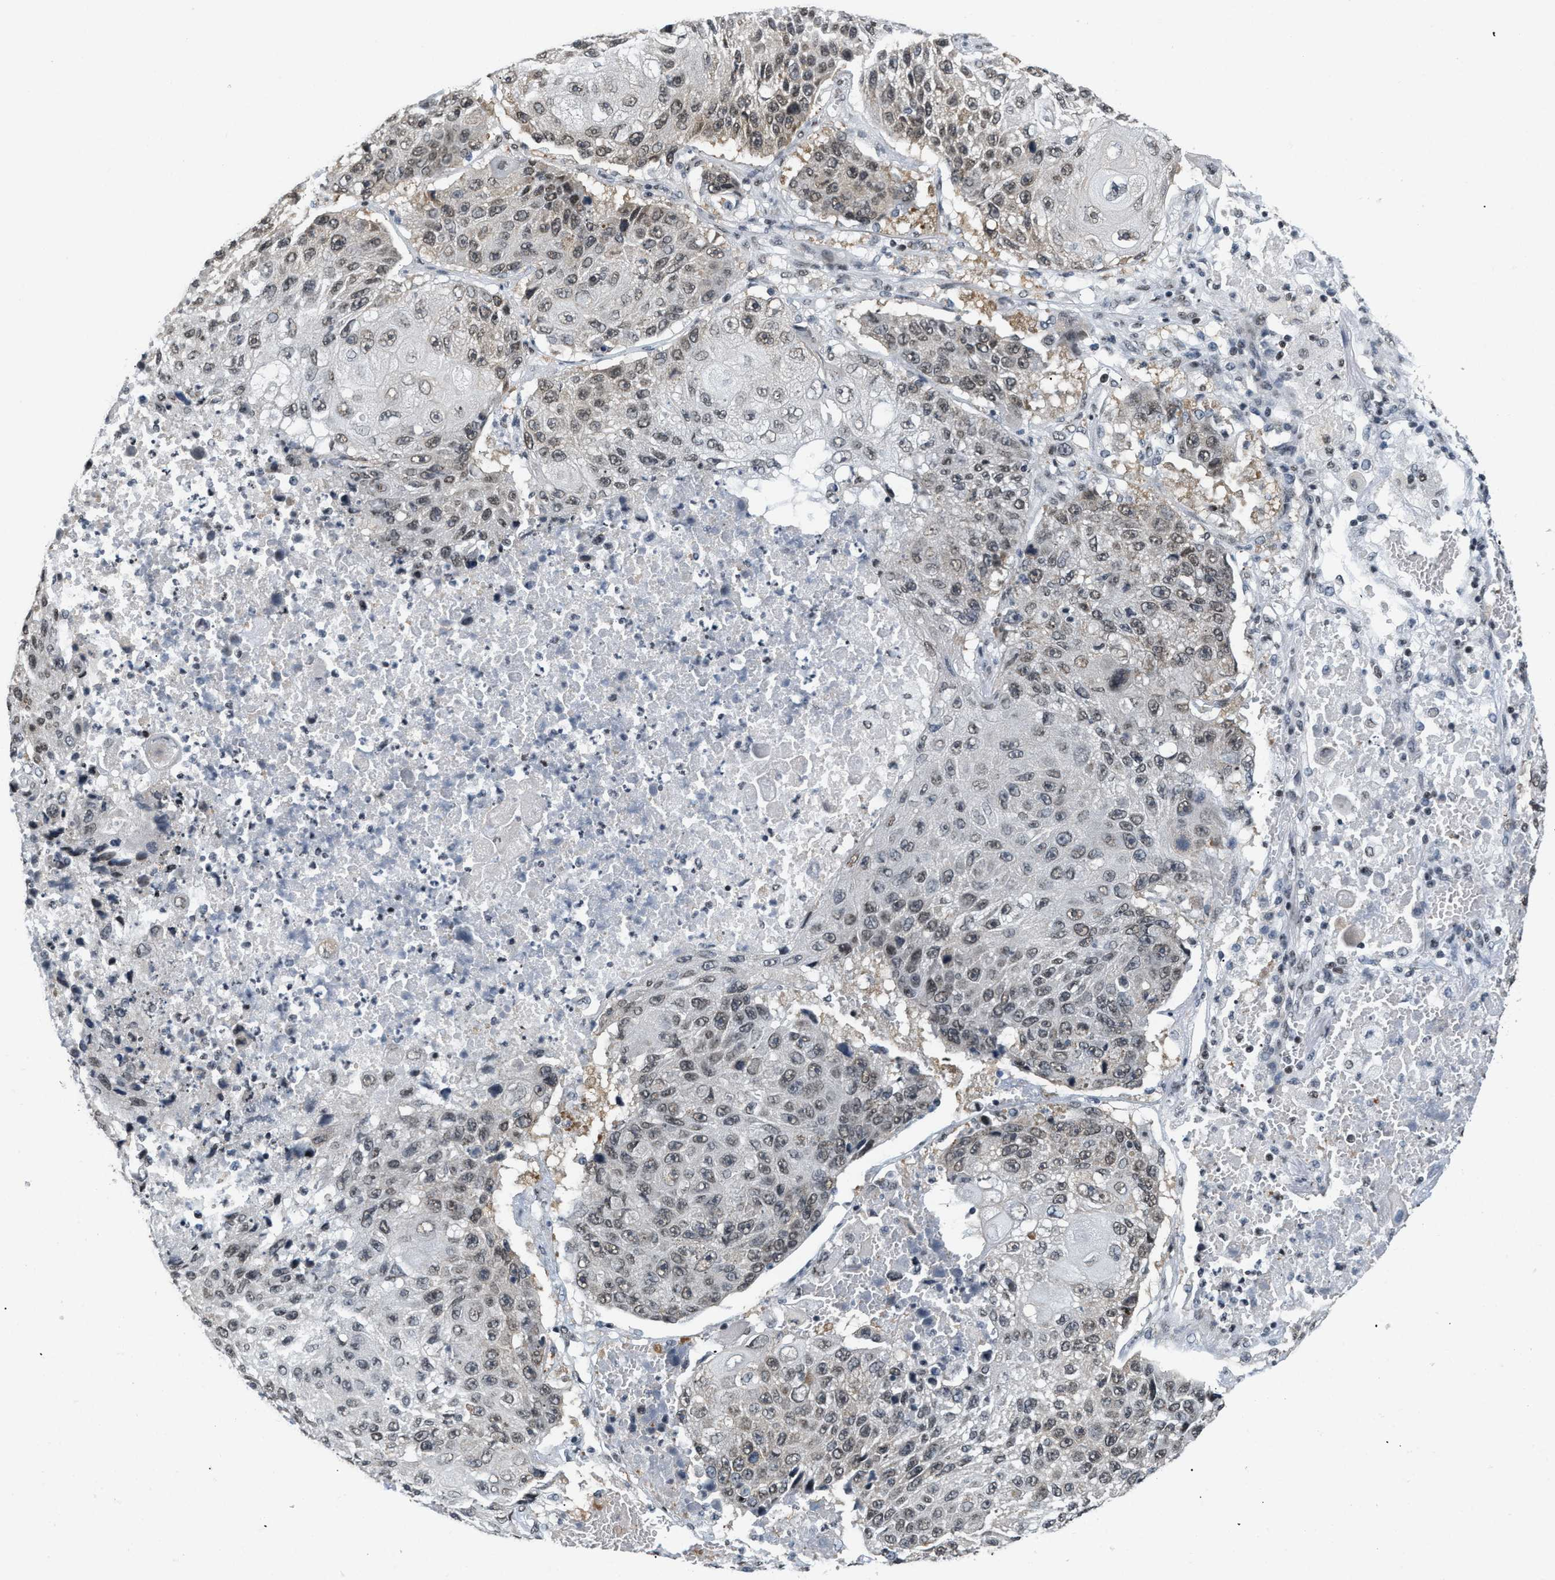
{"staining": {"intensity": "weak", "quantity": ">75%", "location": "nuclear"}, "tissue": "lung cancer", "cell_type": "Tumor cells", "image_type": "cancer", "snomed": [{"axis": "morphology", "description": "Squamous cell carcinoma, NOS"}, {"axis": "topography", "description": "Lung"}], "caption": "Squamous cell carcinoma (lung) stained for a protein (brown) displays weak nuclear positive positivity in about >75% of tumor cells.", "gene": "RAF1", "patient": {"sex": "male", "age": 61}}